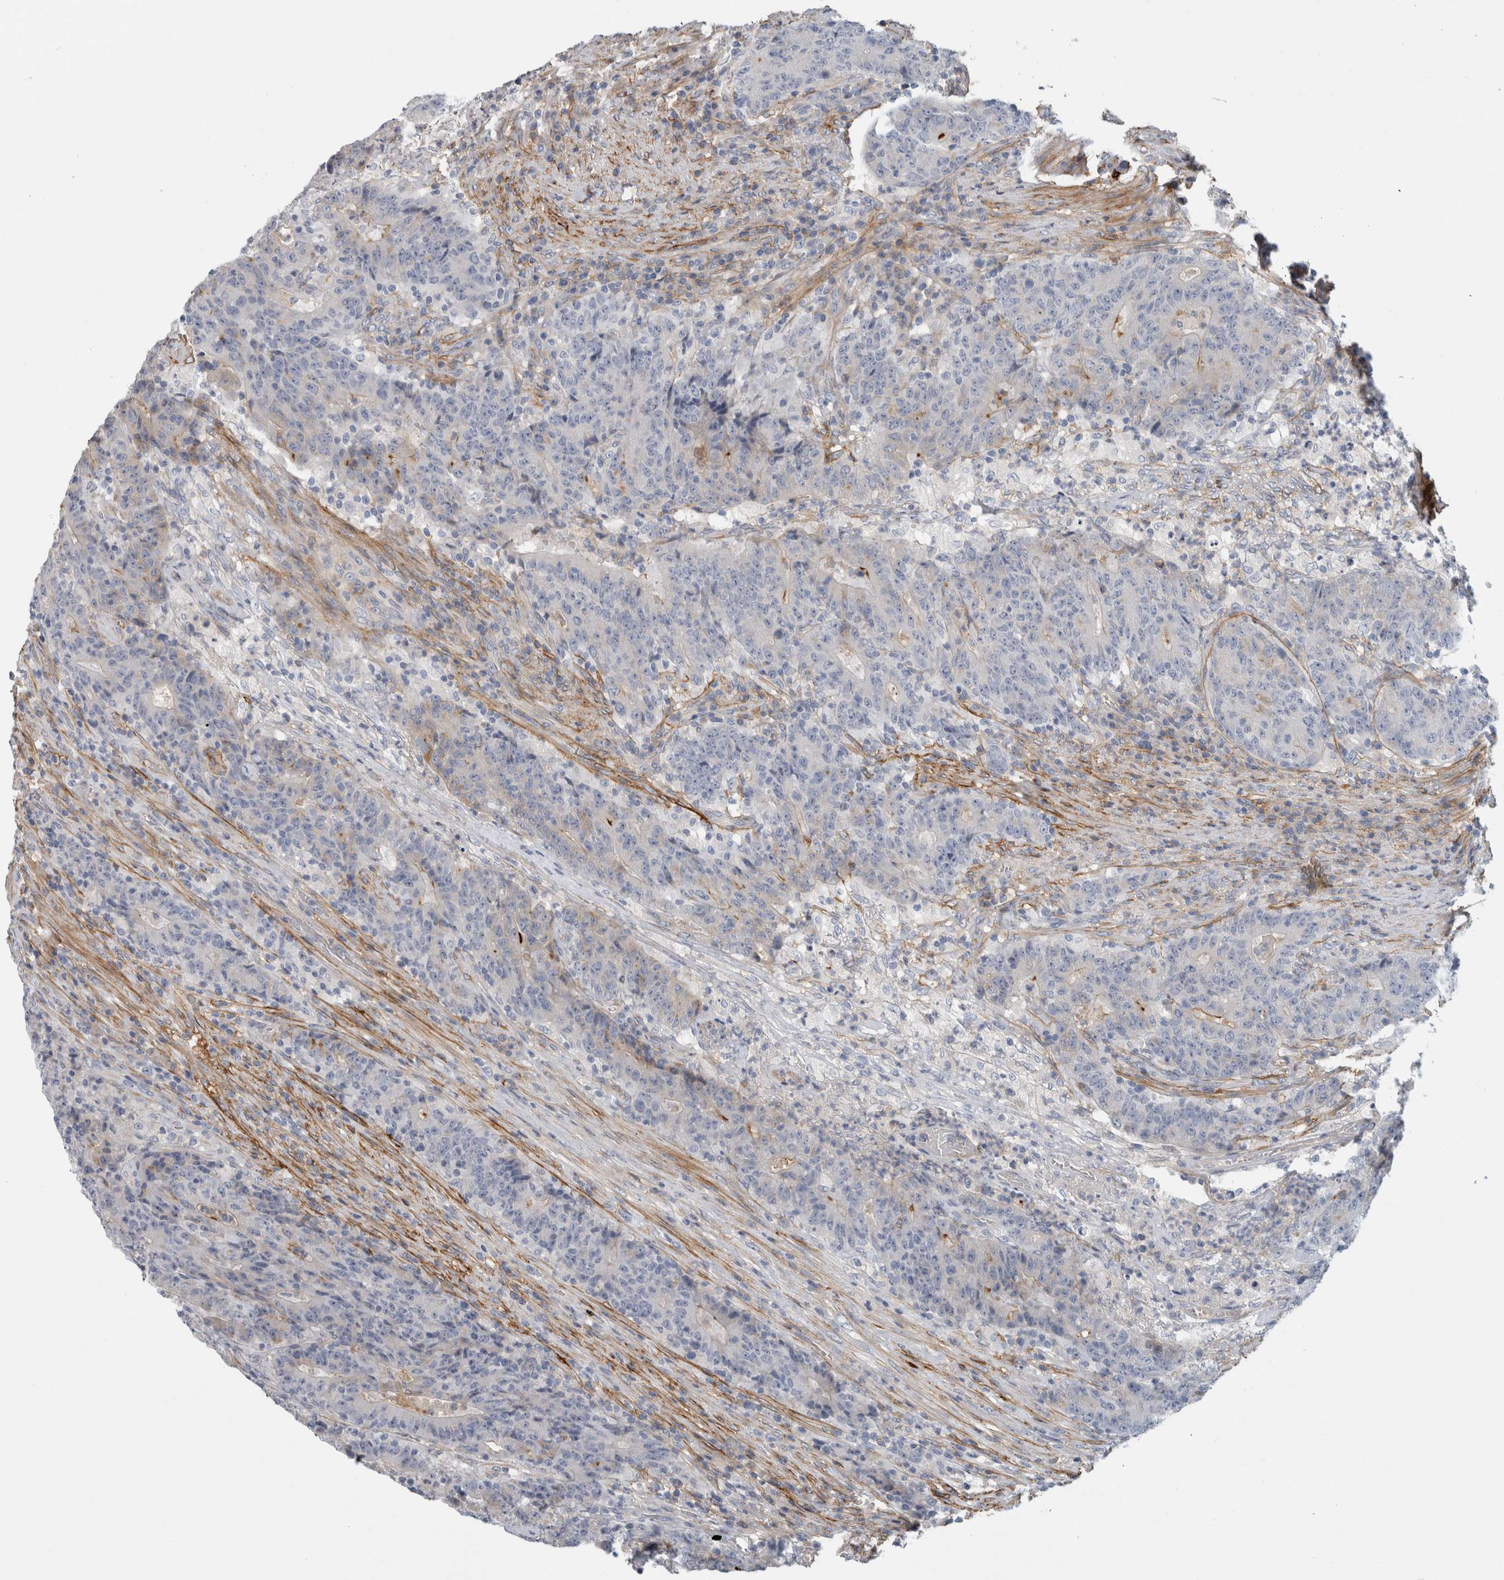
{"staining": {"intensity": "negative", "quantity": "none", "location": "none"}, "tissue": "colorectal cancer", "cell_type": "Tumor cells", "image_type": "cancer", "snomed": [{"axis": "morphology", "description": "Normal tissue, NOS"}, {"axis": "morphology", "description": "Adenocarcinoma, NOS"}, {"axis": "topography", "description": "Colon"}], "caption": "Colorectal adenocarcinoma stained for a protein using IHC reveals no staining tumor cells.", "gene": "CD55", "patient": {"sex": "female", "age": 75}}